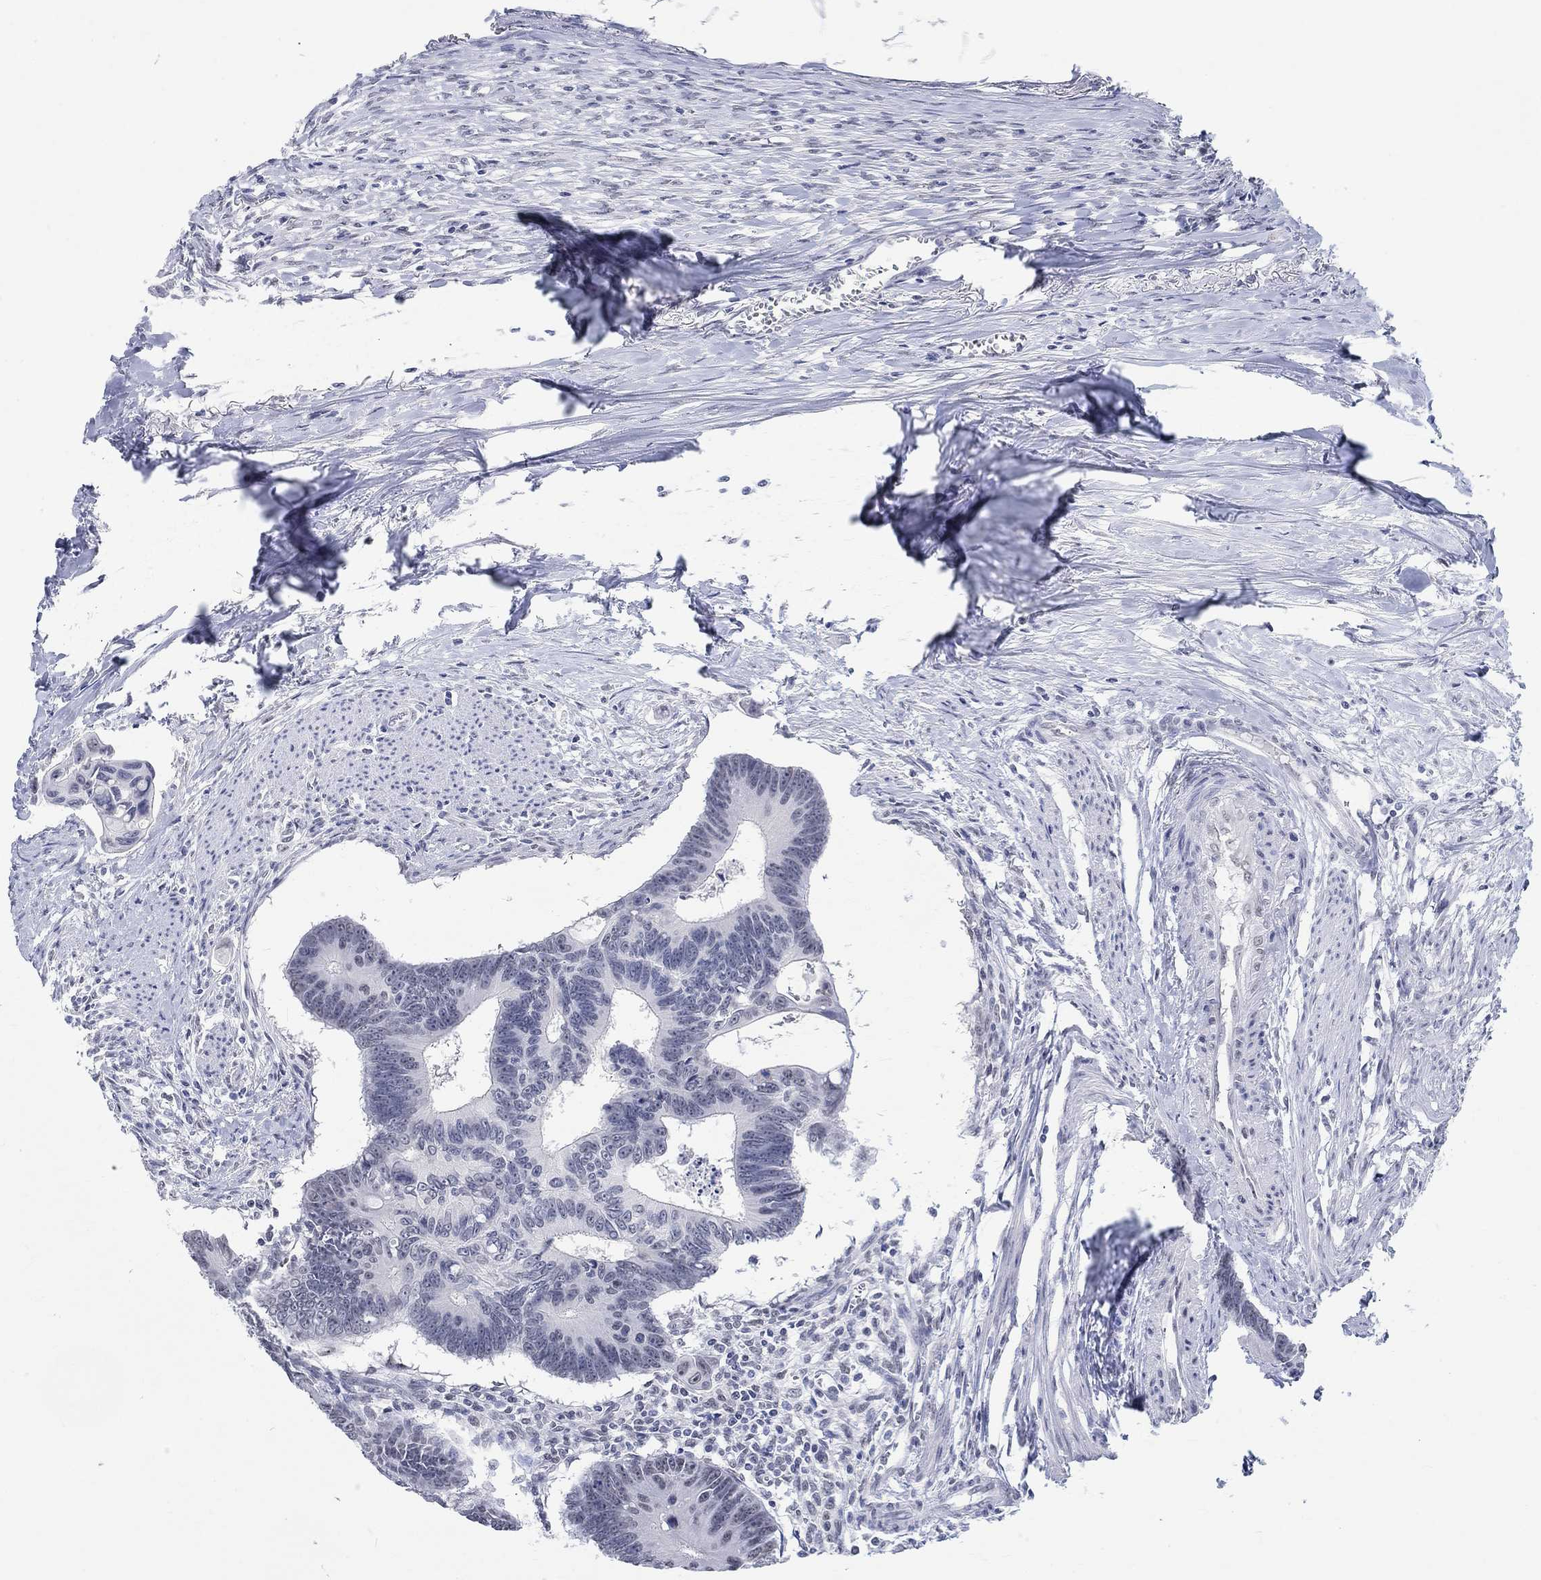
{"staining": {"intensity": "negative", "quantity": "none", "location": "none"}, "tissue": "colorectal cancer", "cell_type": "Tumor cells", "image_type": "cancer", "snomed": [{"axis": "morphology", "description": "Adenocarcinoma, NOS"}, {"axis": "topography", "description": "Colon"}], "caption": "Adenocarcinoma (colorectal) was stained to show a protein in brown. There is no significant positivity in tumor cells.", "gene": "ANKS1B", "patient": {"sex": "male", "age": 70}}